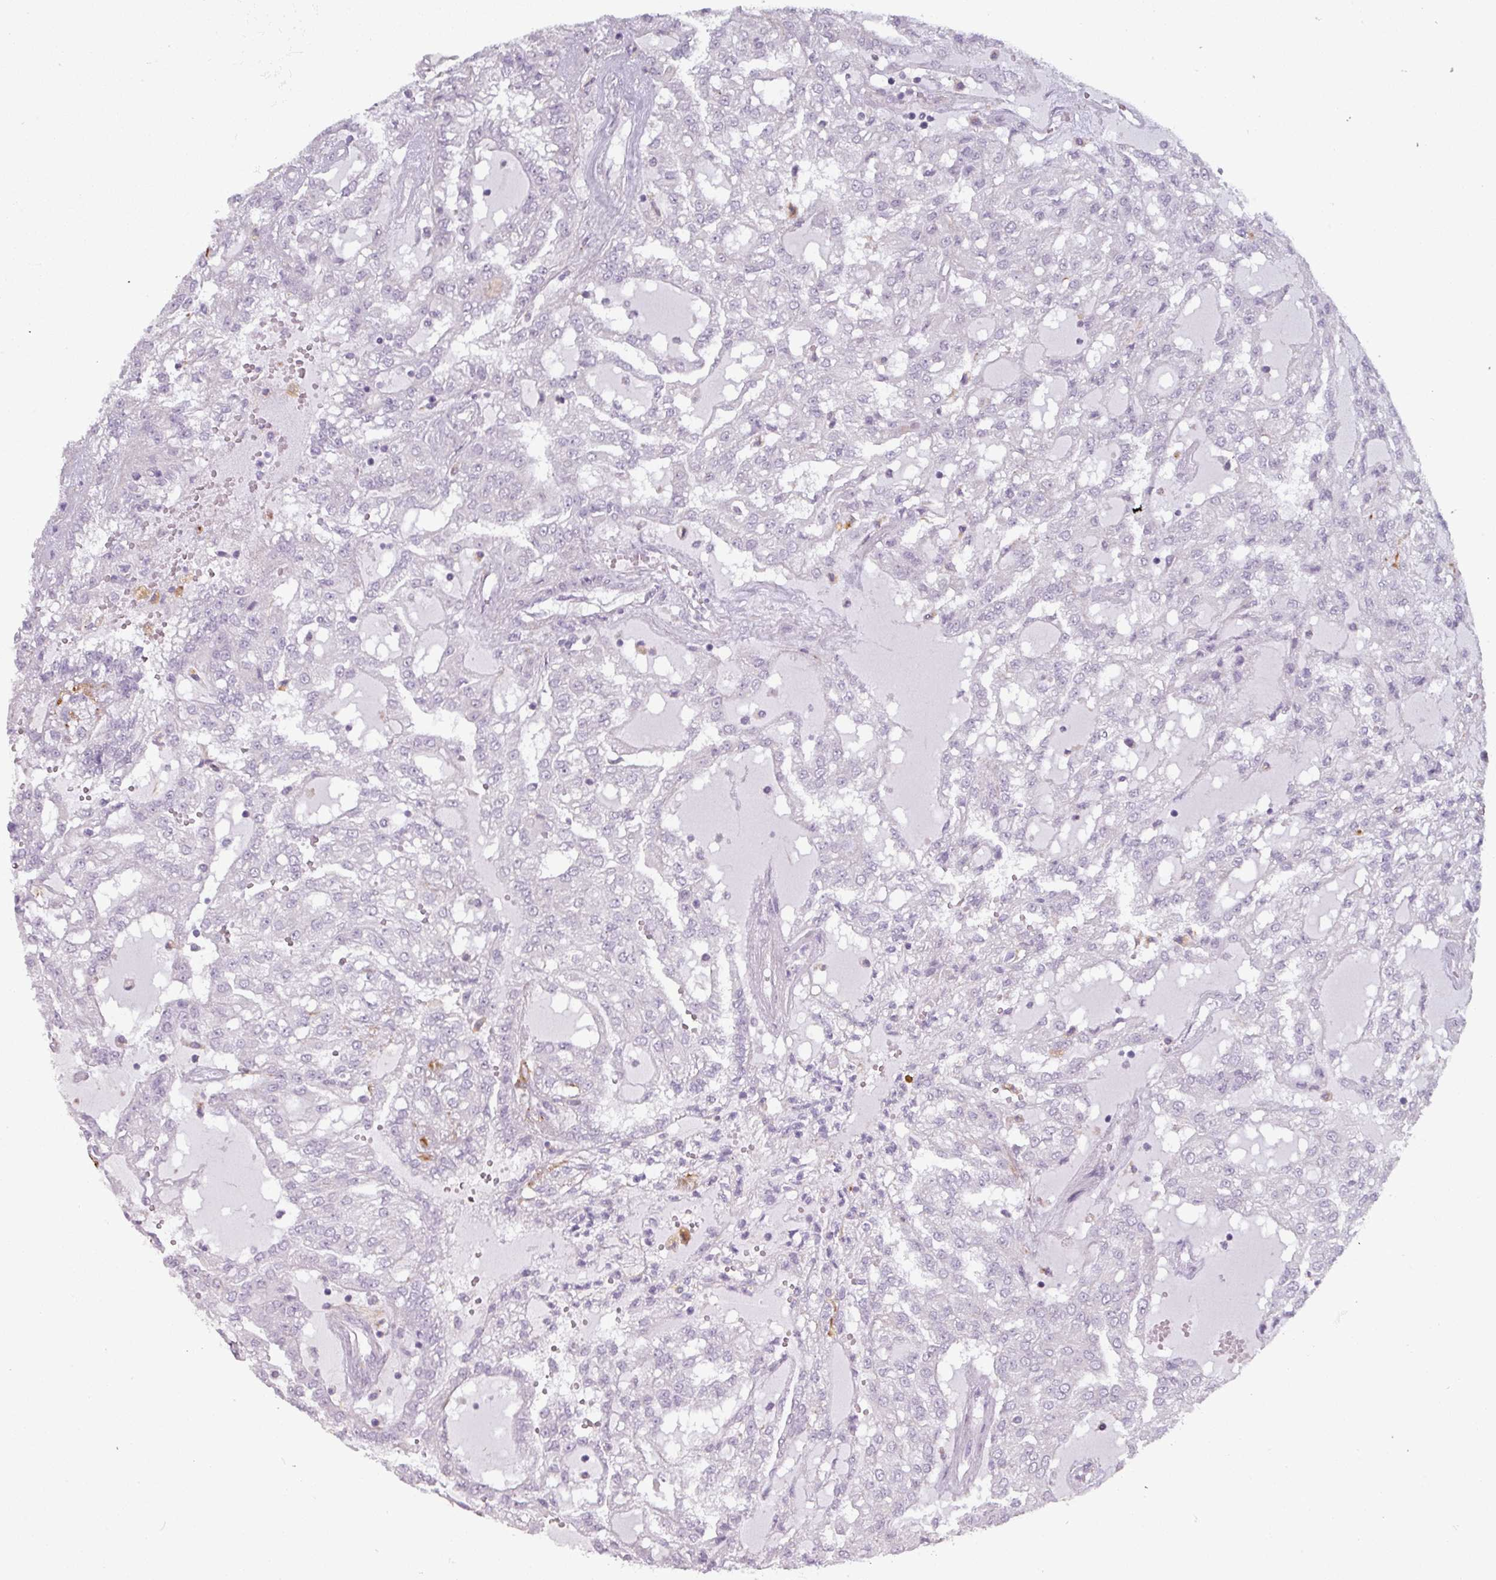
{"staining": {"intensity": "negative", "quantity": "none", "location": "none"}, "tissue": "renal cancer", "cell_type": "Tumor cells", "image_type": "cancer", "snomed": [{"axis": "morphology", "description": "Adenocarcinoma, NOS"}, {"axis": "topography", "description": "Kidney"}], "caption": "A histopathology image of adenocarcinoma (renal) stained for a protein exhibits no brown staining in tumor cells.", "gene": "C2orf16", "patient": {"sex": "male", "age": 63}}